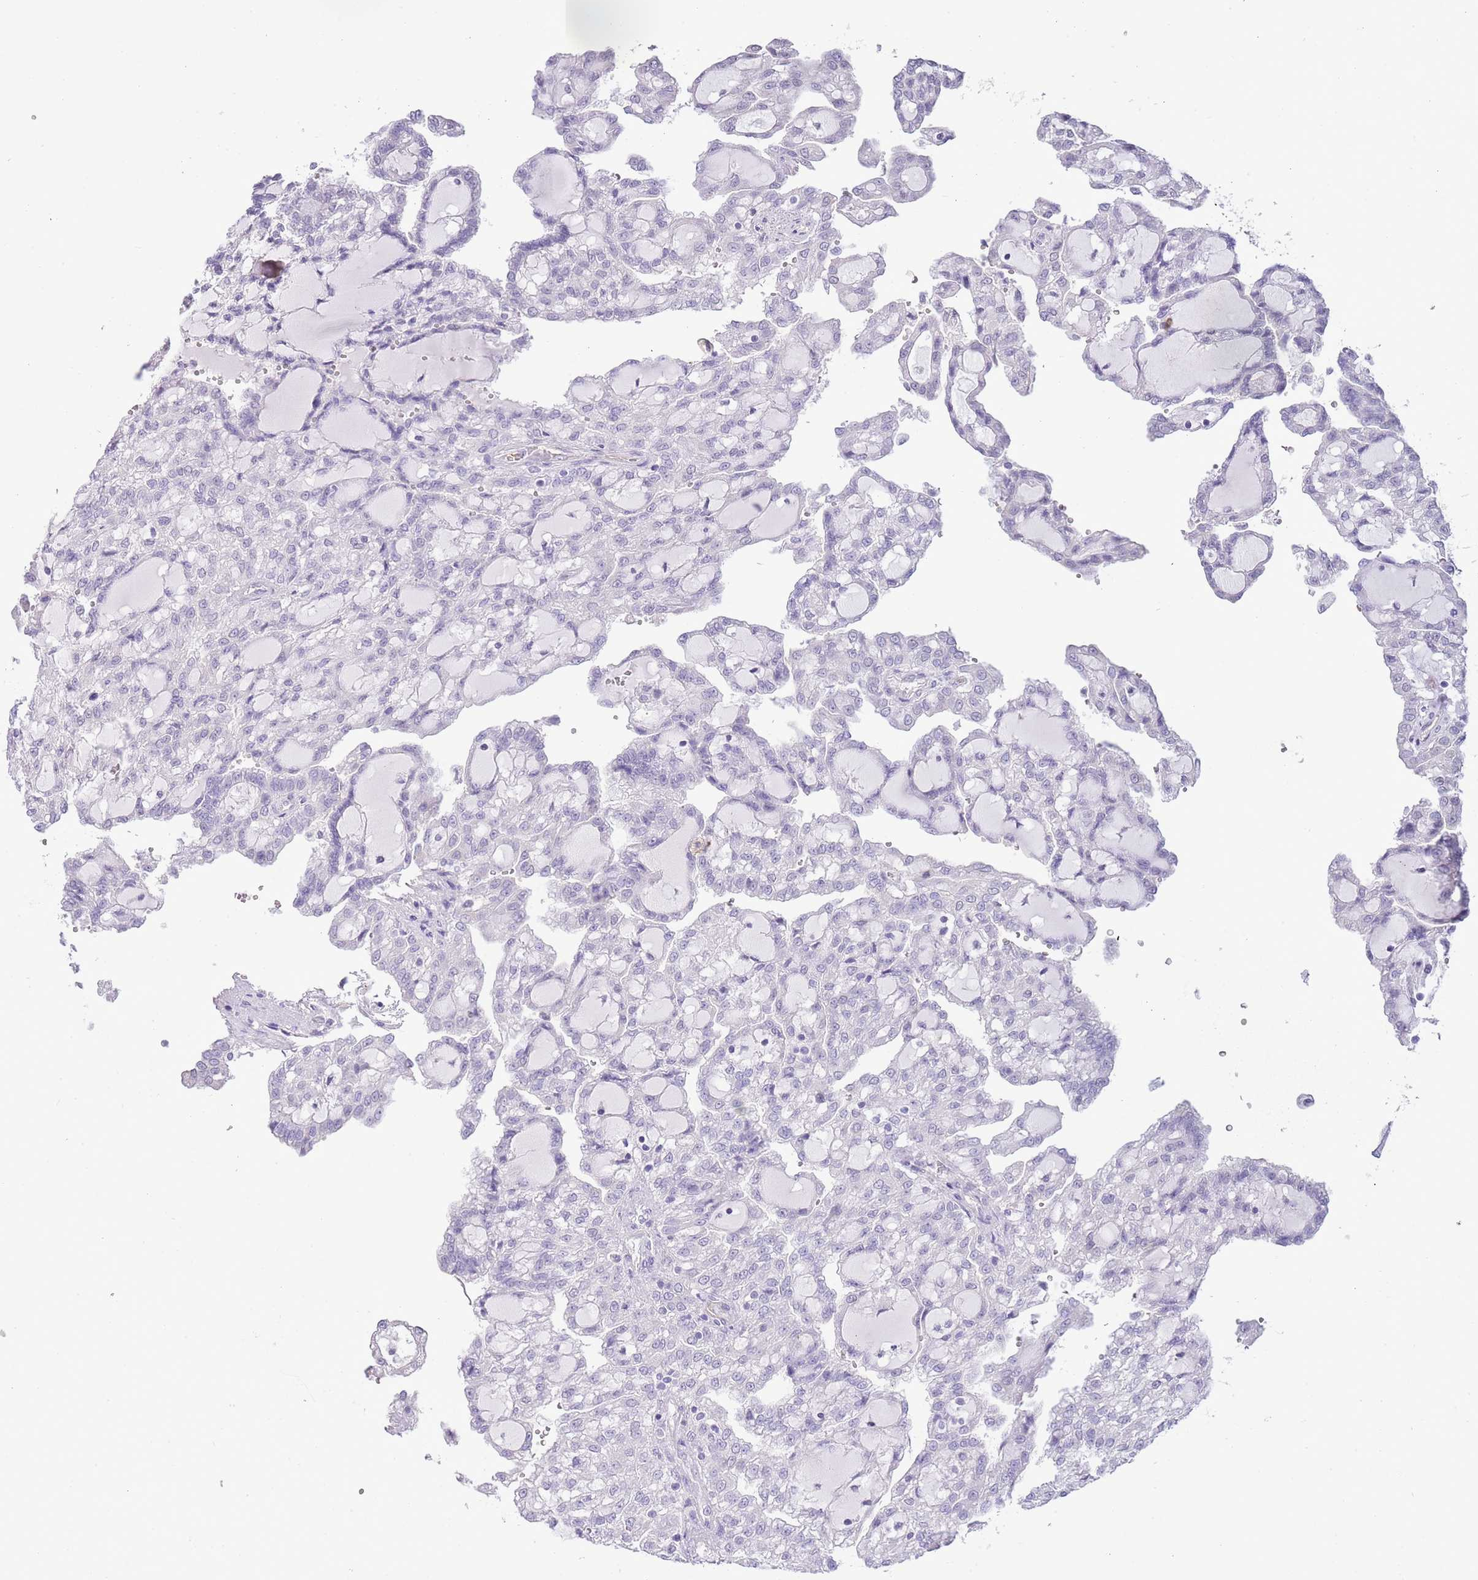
{"staining": {"intensity": "negative", "quantity": "none", "location": "none"}, "tissue": "renal cancer", "cell_type": "Tumor cells", "image_type": "cancer", "snomed": [{"axis": "morphology", "description": "Adenocarcinoma, NOS"}, {"axis": "topography", "description": "Kidney"}], "caption": "A micrograph of adenocarcinoma (renal) stained for a protein shows no brown staining in tumor cells.", "gene": "MIDN", "patient": {"sex": "male", "age": 63}}